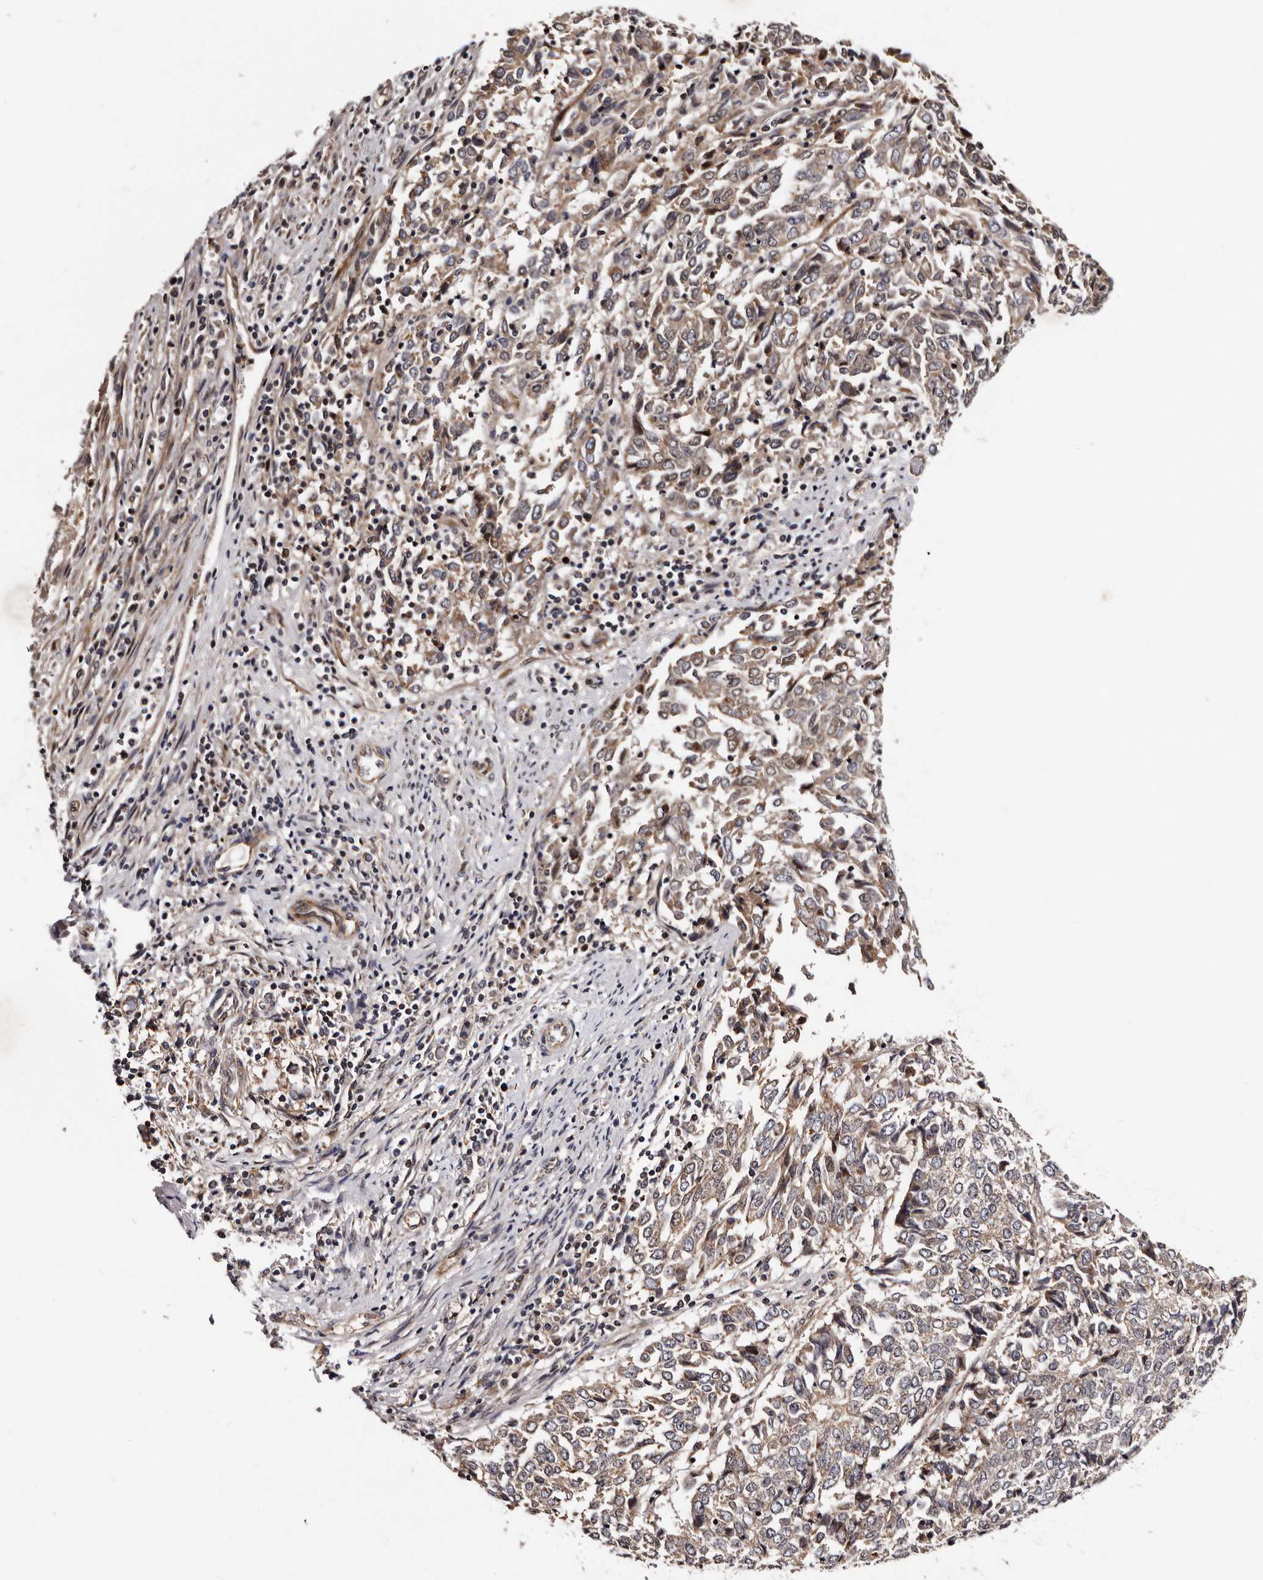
{"staining": {"intensity": "weak", "quantity": ">75%", "location": "cytoplasmic/membranous,nuclear"}, "tissue": "endometrial cancer", "cell_type": "Tumor cells", "image_type": "cancer", "snomed": [{"axis": "morphology", "description": "Adenocarcinoma, NOS"}, {"axis": "topography", "description": "Endometrium"}], "caption": "Weak cytoplasmic/membranous and nuclear protein expression is seen in about >75% of tumor cells in endometrial cancer.", "gene": "GLRX3", "patient": {"sex": "female", "age": 80}}